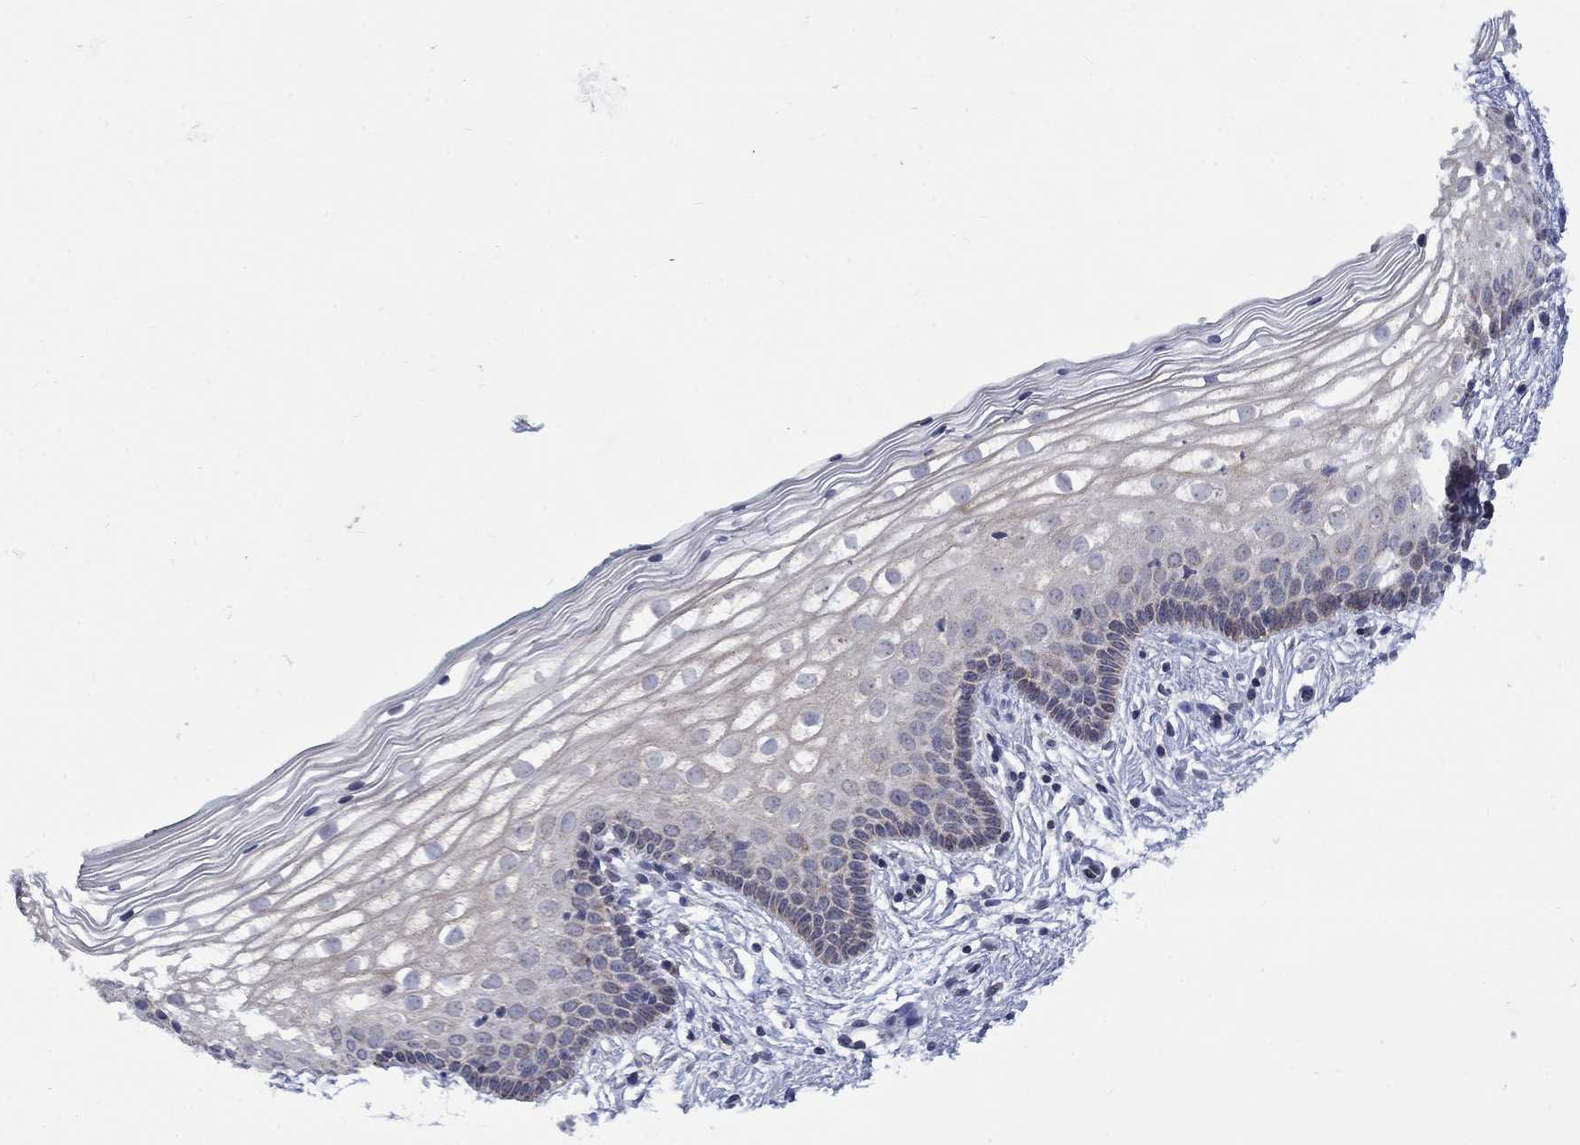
{"staining": {"intensity": "negative", "quantity": "none", "location": "none"}, "tissue": "vagina", "cell_type": "Squamous epithelial cells", "image_type": "normal", "snomed": [{"axis": "morphology", "description": "Normal tissue, NOS"}, {"axis": "topography", "description": "Vagina"}], "caption": "Vagina stained for a protein using immunohistochemistry (IHC) displays no staining squamous epithelial cells.", "gene": "KCNJ16", "patient": {"sex": "female", "age": 36}}